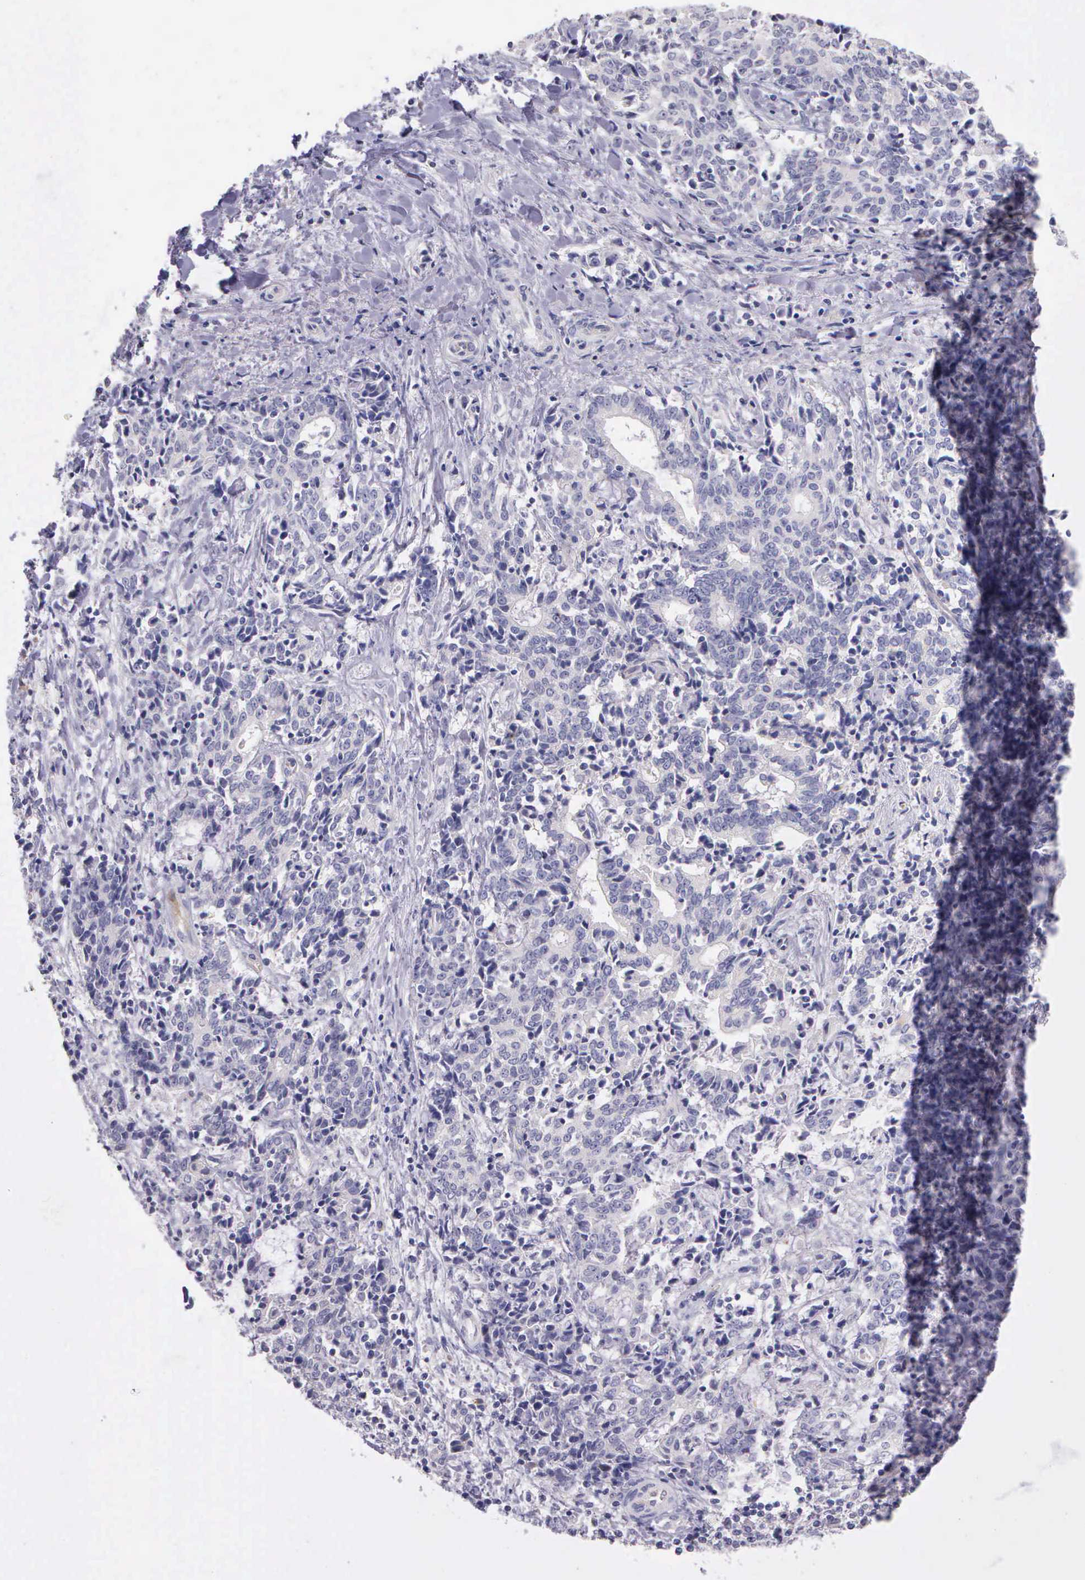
{"staining": {"intensity": "negative", "quantity": "none", "location": "none"}, "tissue": "liver cancer", "cell_type": "Tumor cells", "image_type": "cancer", "snomed": [{"axis": "morphology", "description": "Cholangiocarcinoma"}, {"axis": "topography", "description": "Liver"}], "caption": "Human liver cancer stained for a protein using immunohistochemistry (IHC) reveals no expression in tumor cells.", "gene": "THSD7A", "patient": {"sex": "male", "age": 57}}